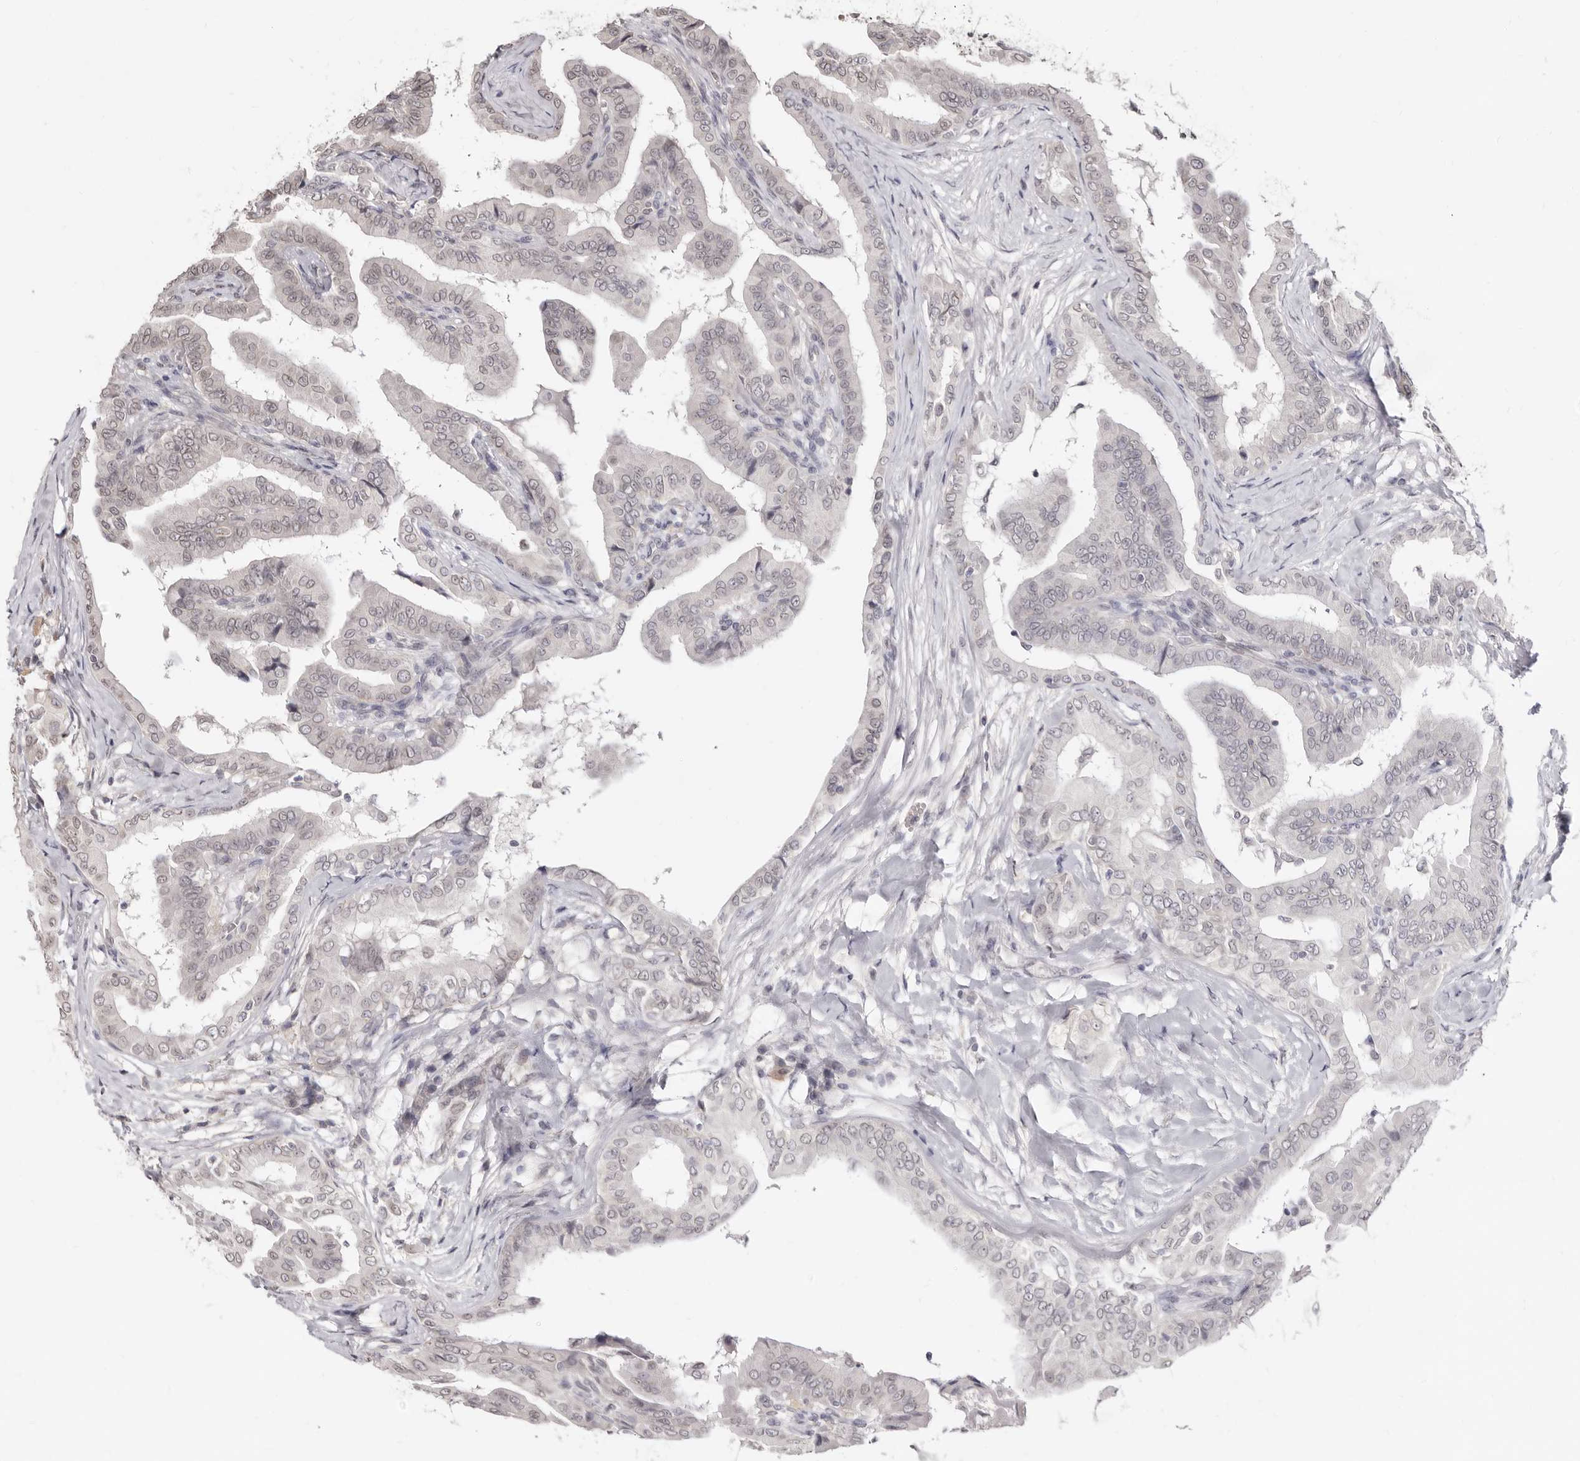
{"staining": {"intensity": "weak", "quantity": "25%-75%", "location": "cytoplasmic/membranous,nuclear"}, "tissue": "thyroid cancer", "cell_type": "Tumor cells", "image_type": "cancer", "snomed": [{"axis": "morphology", "description": "Papillary adenocarcinoma, NOS"}, {"axis": "topography", "description": "Thyroid gland"}], "caption": "An image of thyroid papillary adenocarcinoma stained for a protein displays weak cytoplasmic/membranous and nuclear brown staining in tumor cells. (brown staining indicates protein expression, while blue staining denotes nuclei).", "gene": "LCORL", "patient": {"sex": "male", "age": 33}}